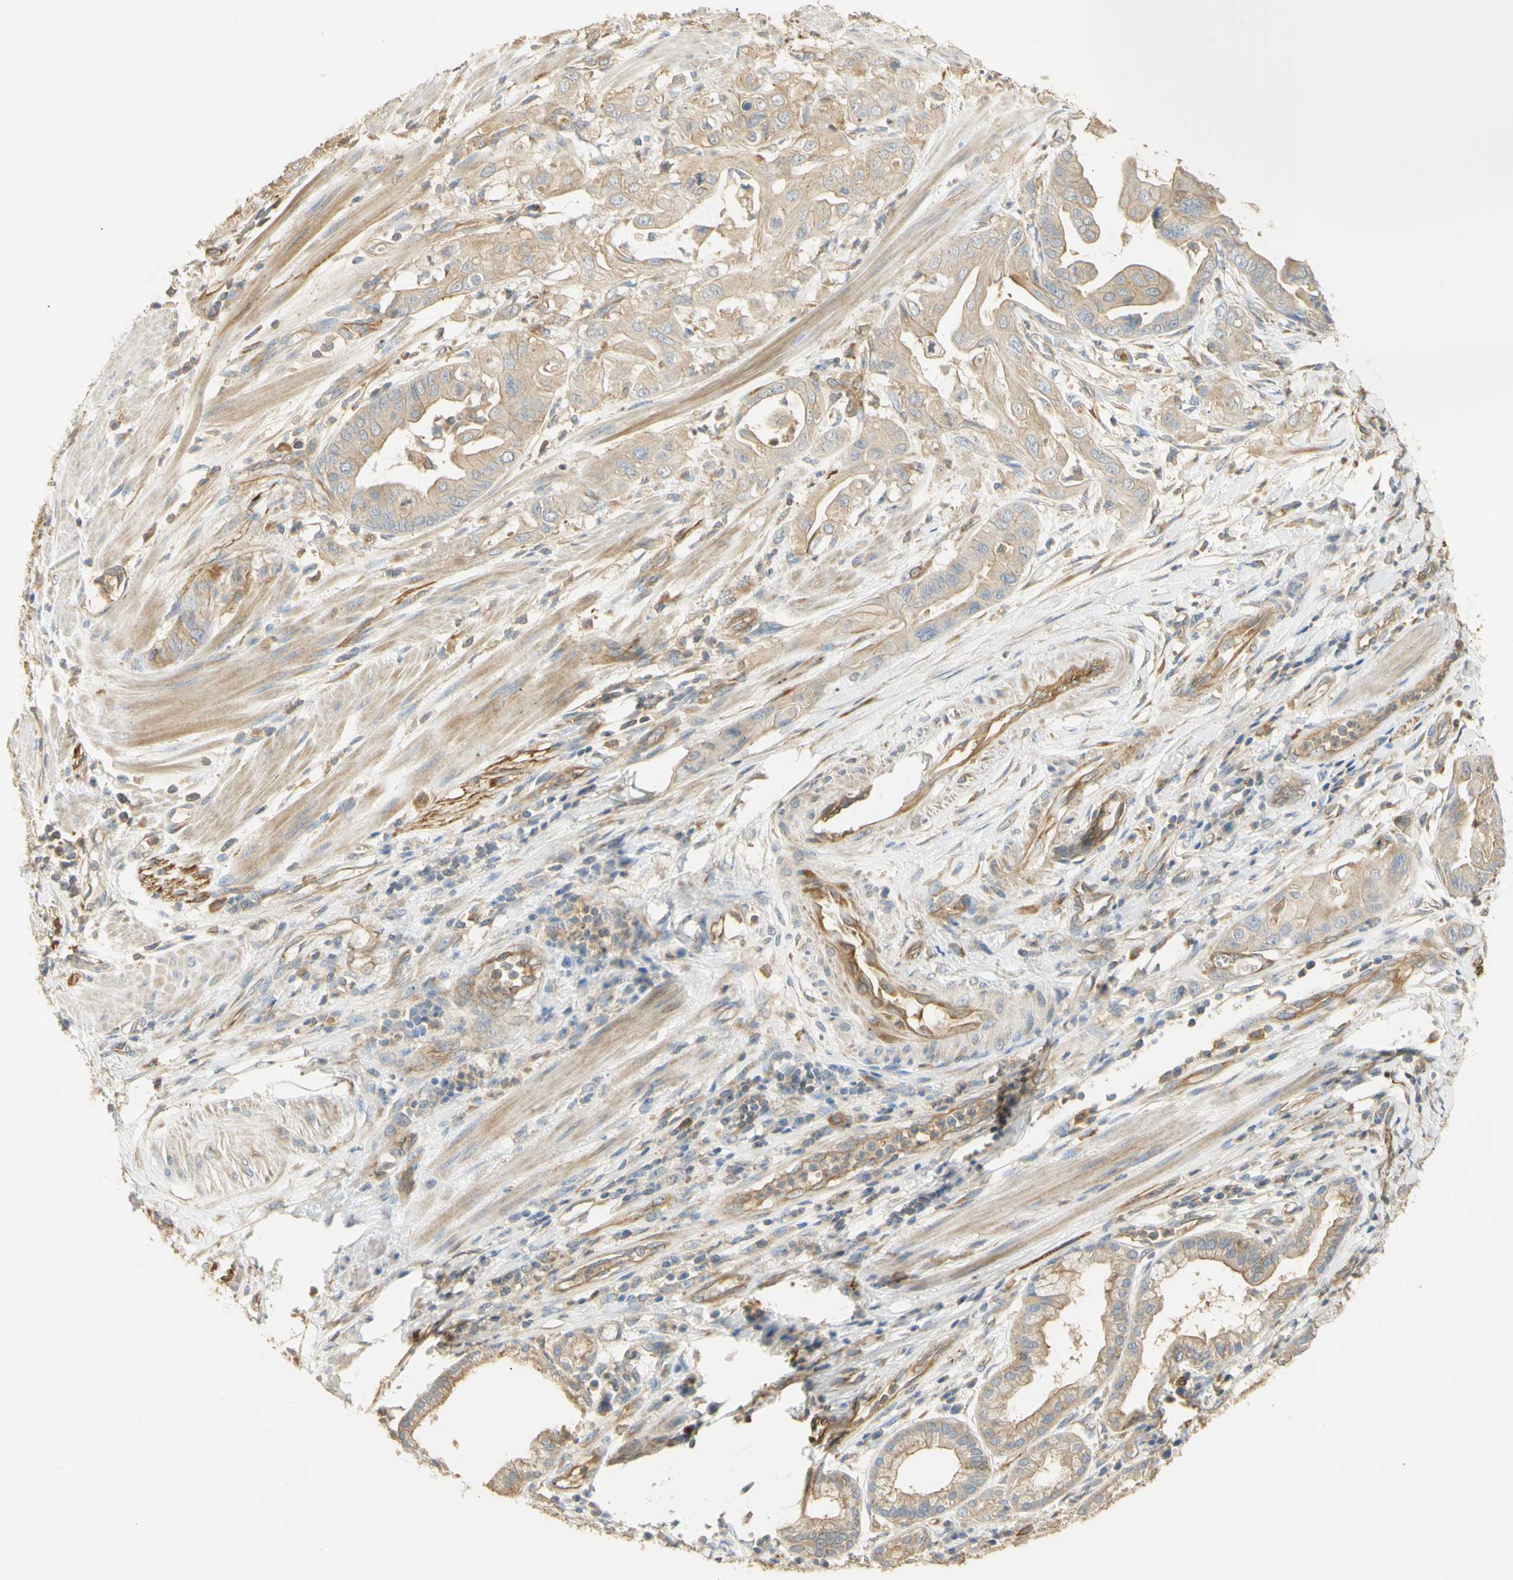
{"staining": {"intensity": "weak", "quantity": ">75%", "location": "cytoplasmic/membranous"}, "tissue": "pancreatic cancer", "cell_type": "Tumor cells", "image_type": "cancer", "snomed": [{"axis": "morphology", "description": "Adenocarcinoma, NOS"}, {"axis": "topography", "description": "Pancreas"}], "caption": "There is low levels of weak cytoplasmic/membranous staining in tumor cells of adenocarcinoma (pancreatic), as demonstrated by immunohistochemical staining (brown color).", "gene": "KCNE4", "patient": {"sex": "female", "age": 75}}